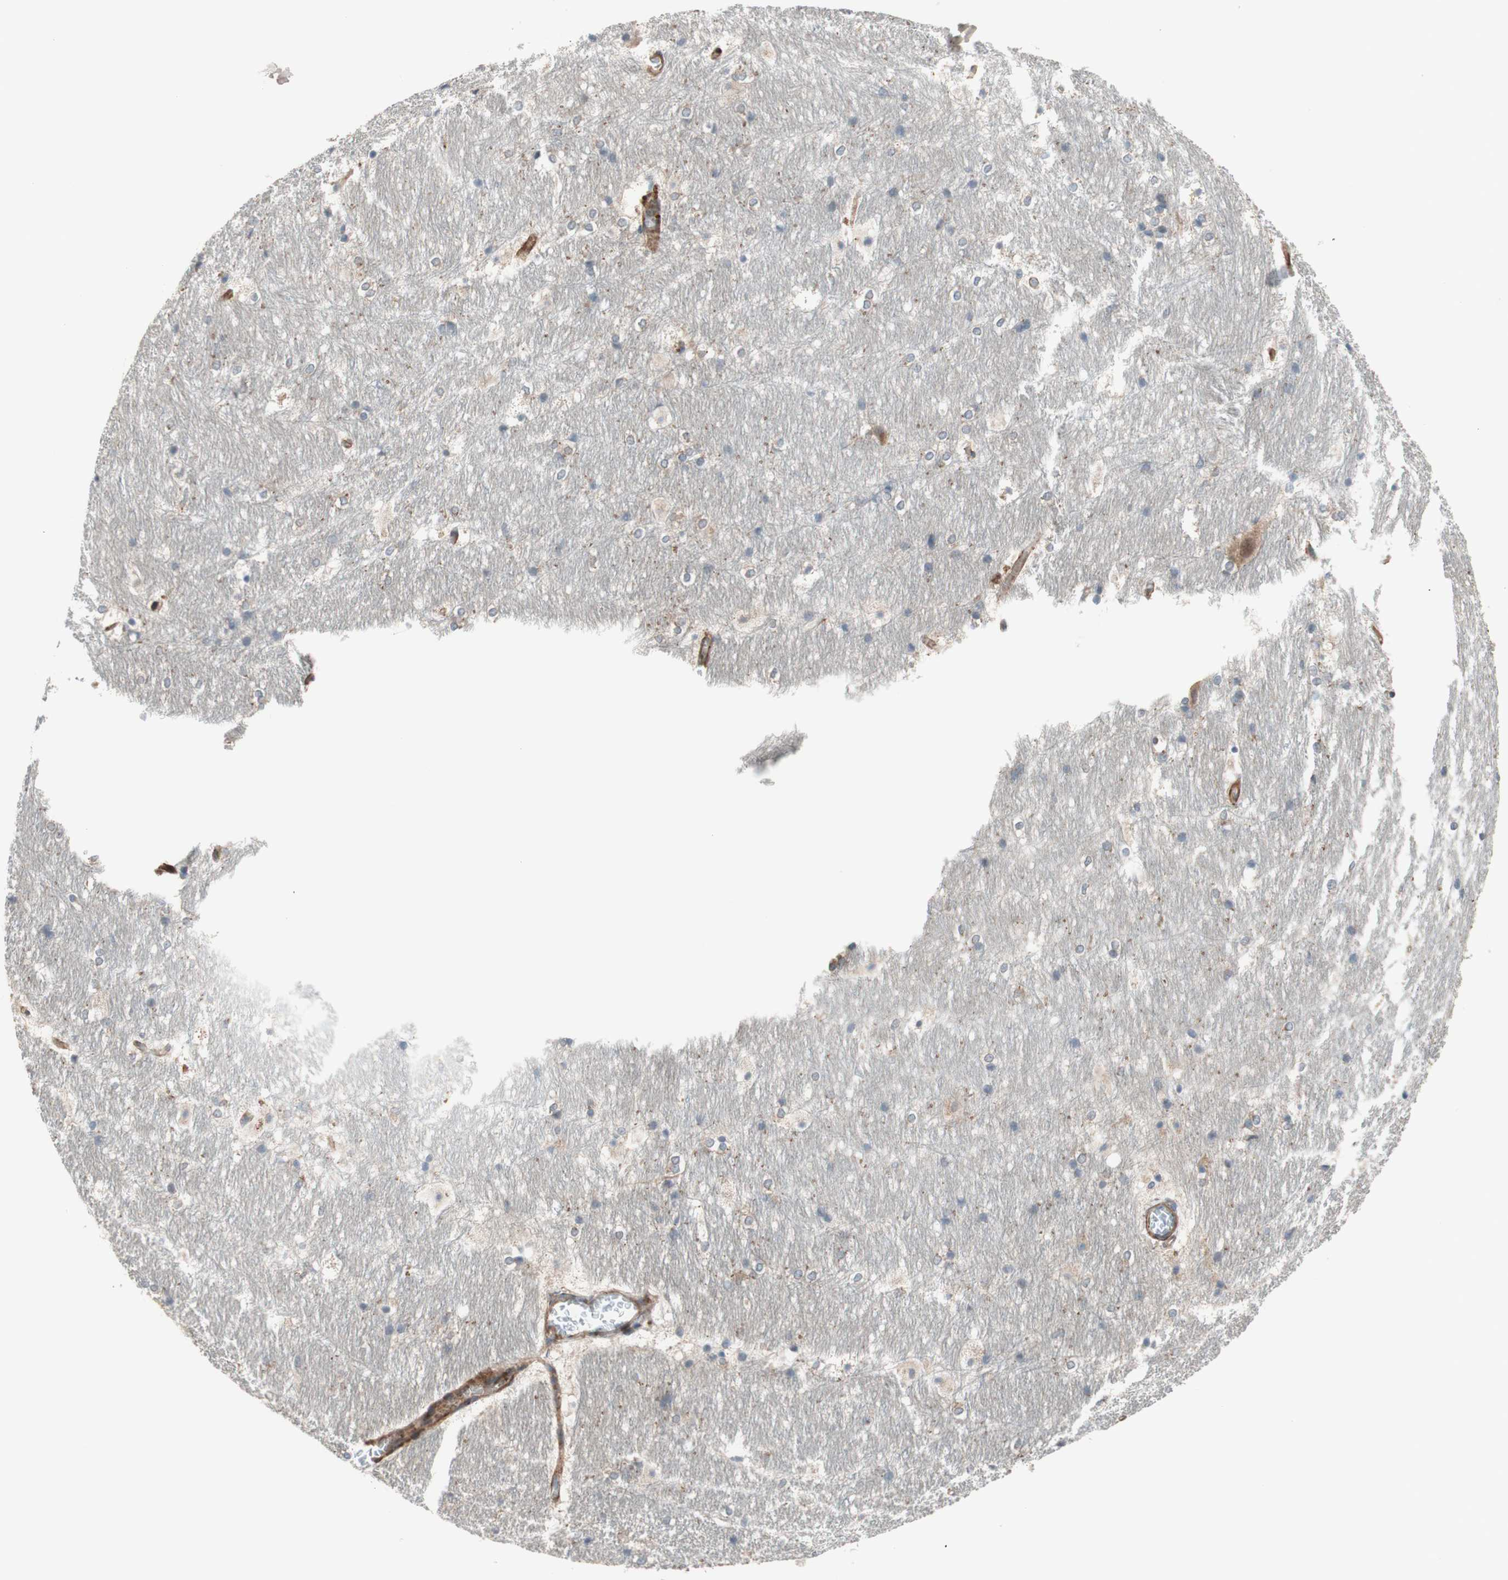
{"staining": {"intensity": "weak", "quantity": "25%-75%", "location": "cytoplasmic/membranous"}, "tissue": "hippocampus", "cell_type": "Glial cells", "image_type": "normal", "snomed": [{"axis": "morphology", "description": "Normal tissue, NOS"}, {"axis": "topography", "description": "Hippocampus"}], "caption": "Protein expression analysis of normal hippocampus demonstrates weak cytoplasmic/membranous expression in approximately 25%-75% of glial cells.", "gene": "CCN4", "patient": {"sex": "female", "age": 19}}